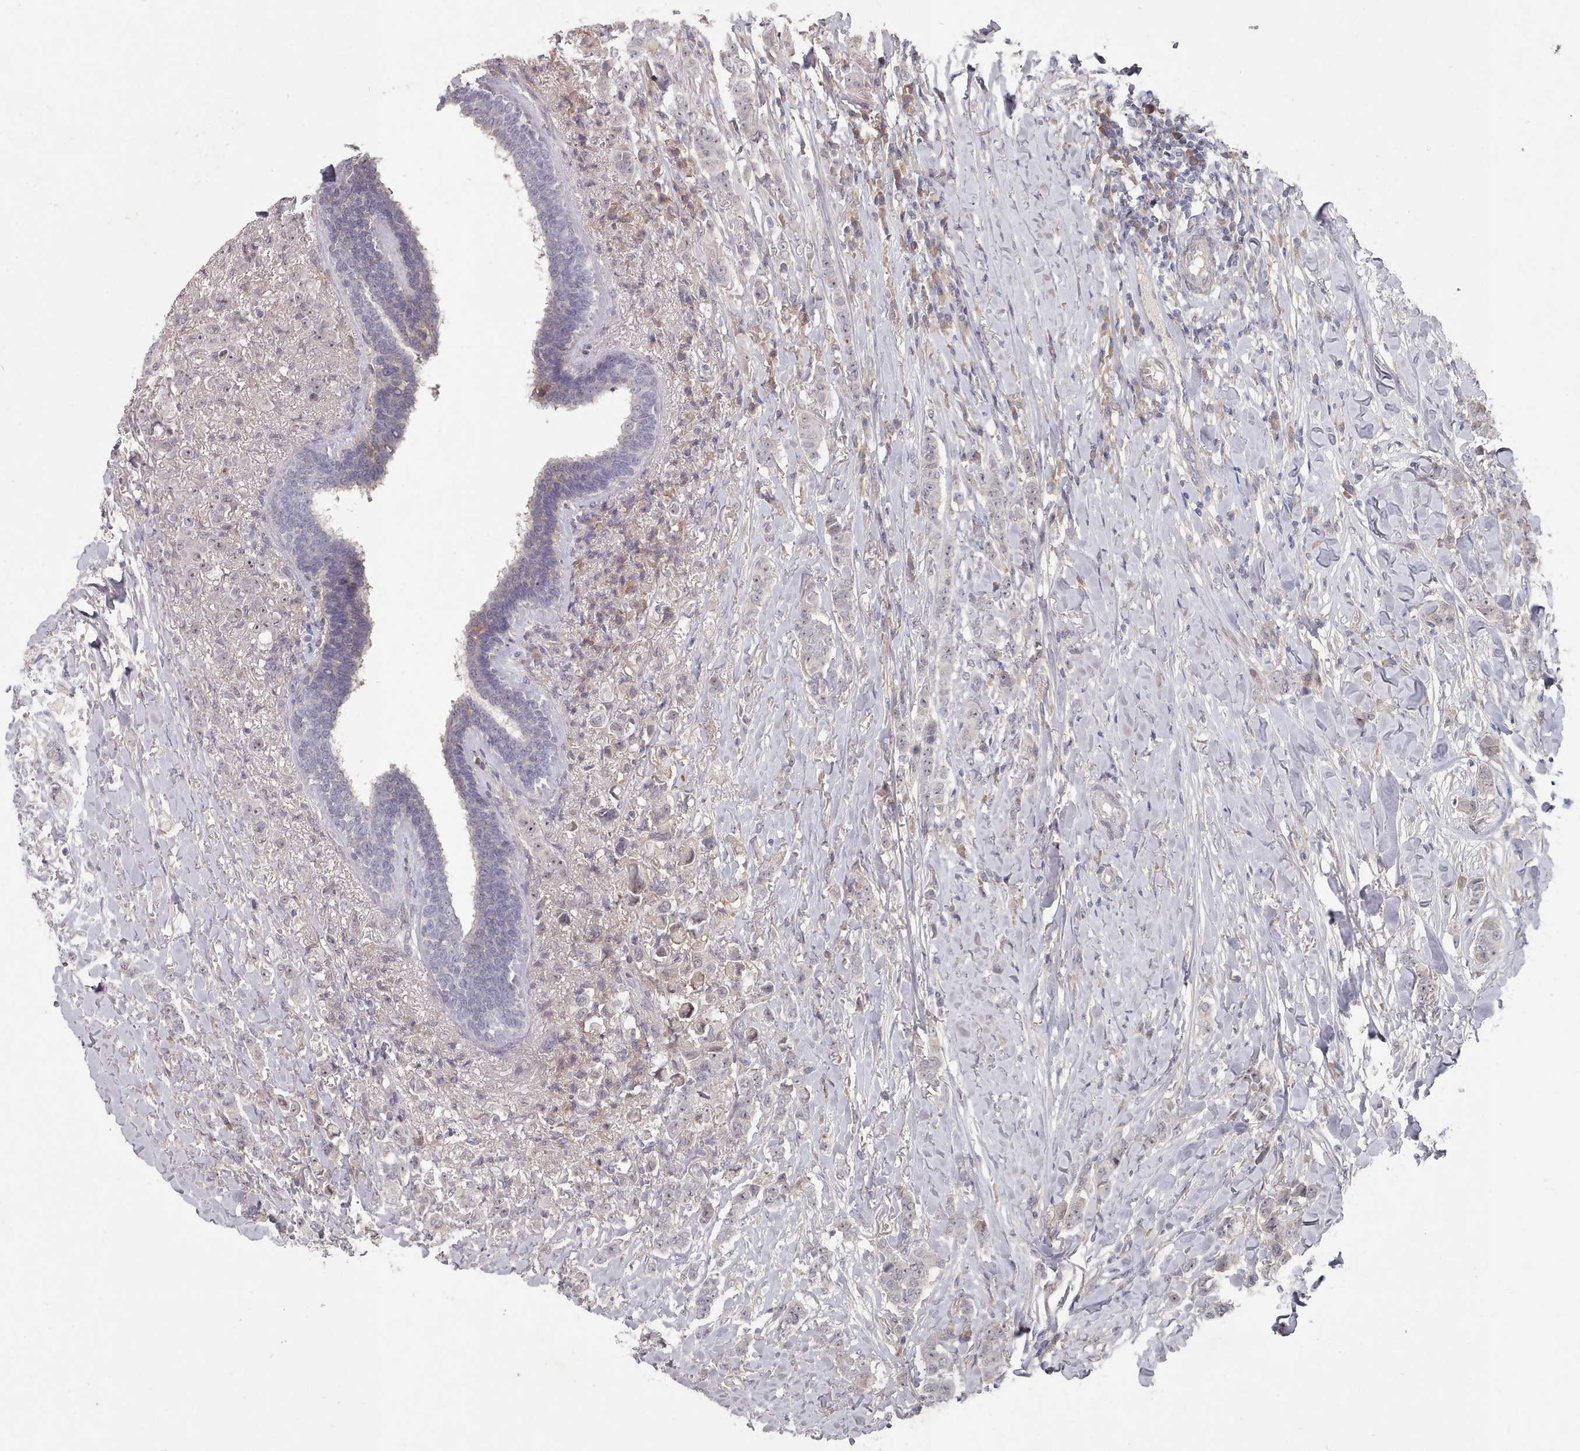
{"staining": {"intensity": "negative", "quantity": "none", "location": "none"}, "tissue": "breast cancer", "cell_type": "Tumor cells", "image_type": "cancer", "snomed": [{"axis": "morphology", "description": "Duct carcinoma"}, {"axis": "topography", "description": "Breast"}], "caption": "An IHC photomicrograph of breast cancer is shown. There is no staining in tumor cells of breast cancer.", "gene": "COL8A2", "patient": {"sex": "female", "age": 40}}